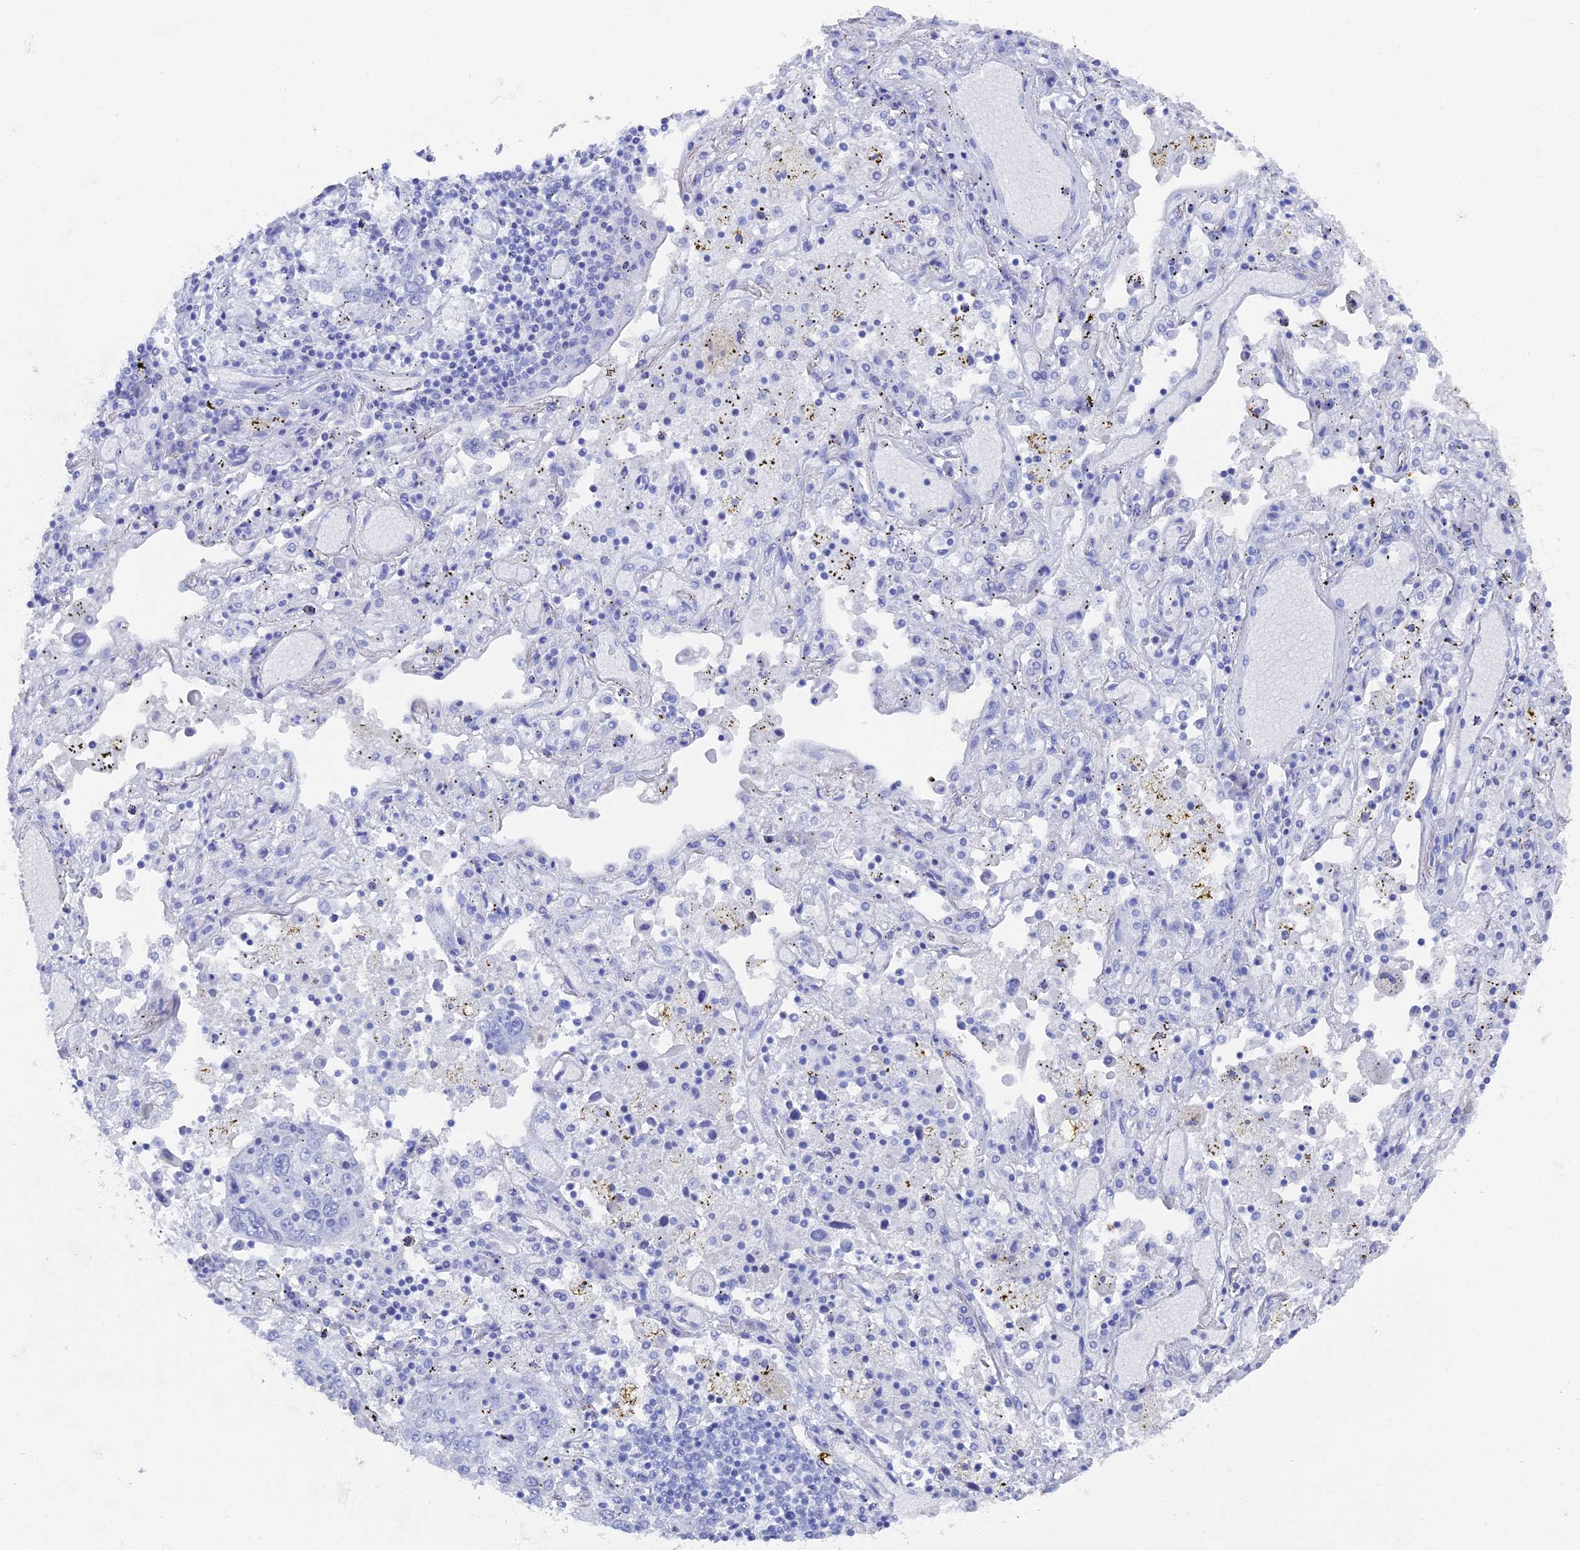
{"staining": {"intensity": "negative", "quantity": "none", "location": "none"}, "tissue": "lung cancer", "cell_type": "Tumor cells", "image_type": "cancer", "snomed": [{"axis": "morphology", "description": "Squamous cell carcinoma, NOS"}, {"axis": "topography", "description": "Lung"}], "caption": "High magnification brightfield microscopy of squamous cell carcinoma (lung) stained with DAB (brown) and counterstained with hematoxylin (blue): tumor cells show no significant expression.", "gene": "ENPP3", "patient": {"sex": "male", "age": 65}}